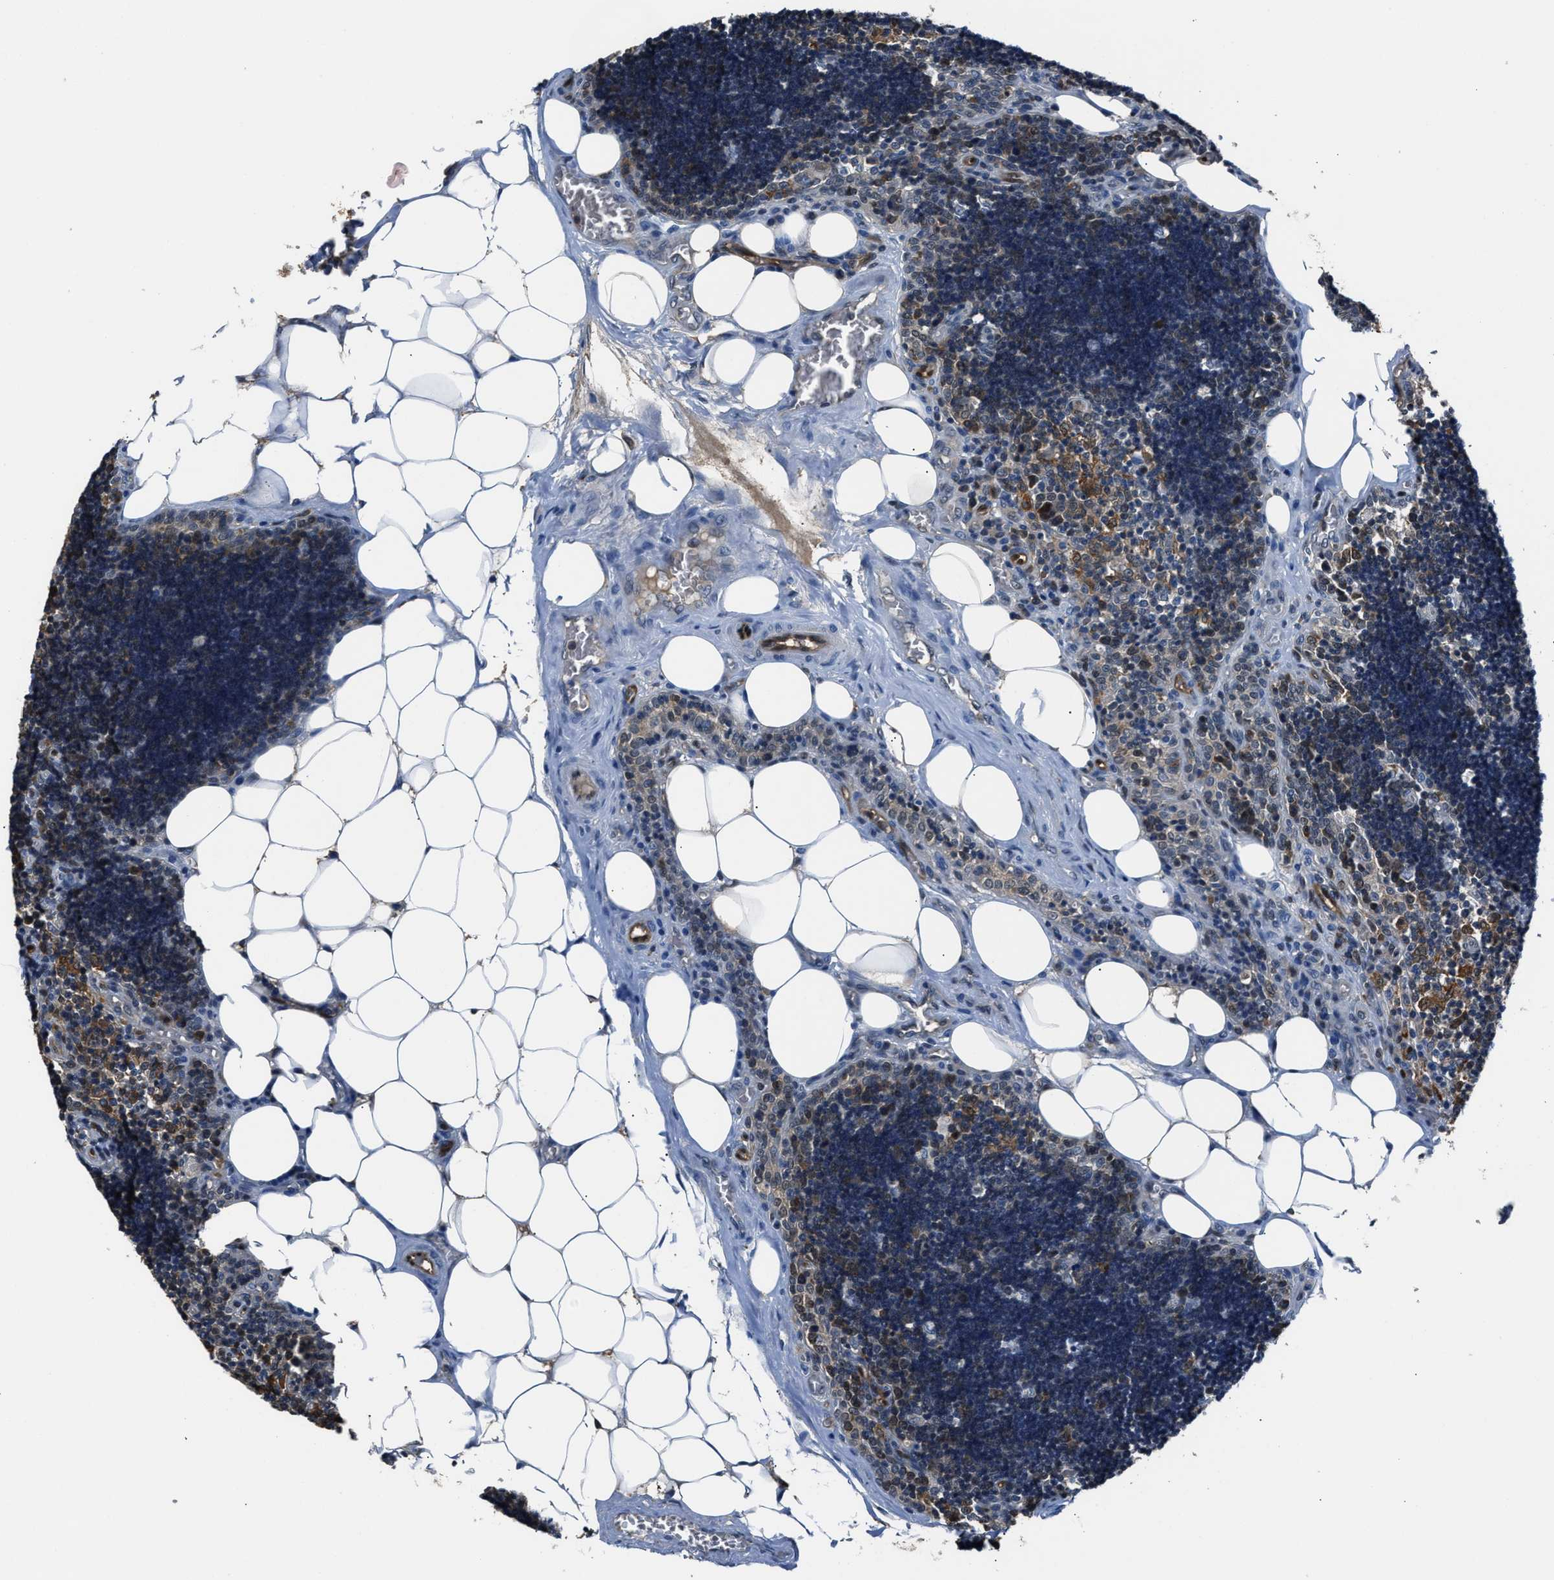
{"staining": {"intensity": "strong", "quantity": "<25%", "location": "cytoplasmic/membranous"}, "tissue": "lymph node", "cell_type": "Germinal center cells", "image_type": "normal", "snomed": [{"axis": "morphology", "description": "Normal tissue, NOS"}, {"axis": "topography", "description": "Lymph node"}], "caption": "Lymph node was stained to show a protein in brown. There is medium levels of strong cytoplasmic/membranous positivity in about <25% of germinal center cells.", "gene": "PPA1", "patient": {"sex": "male", "age": 33}}